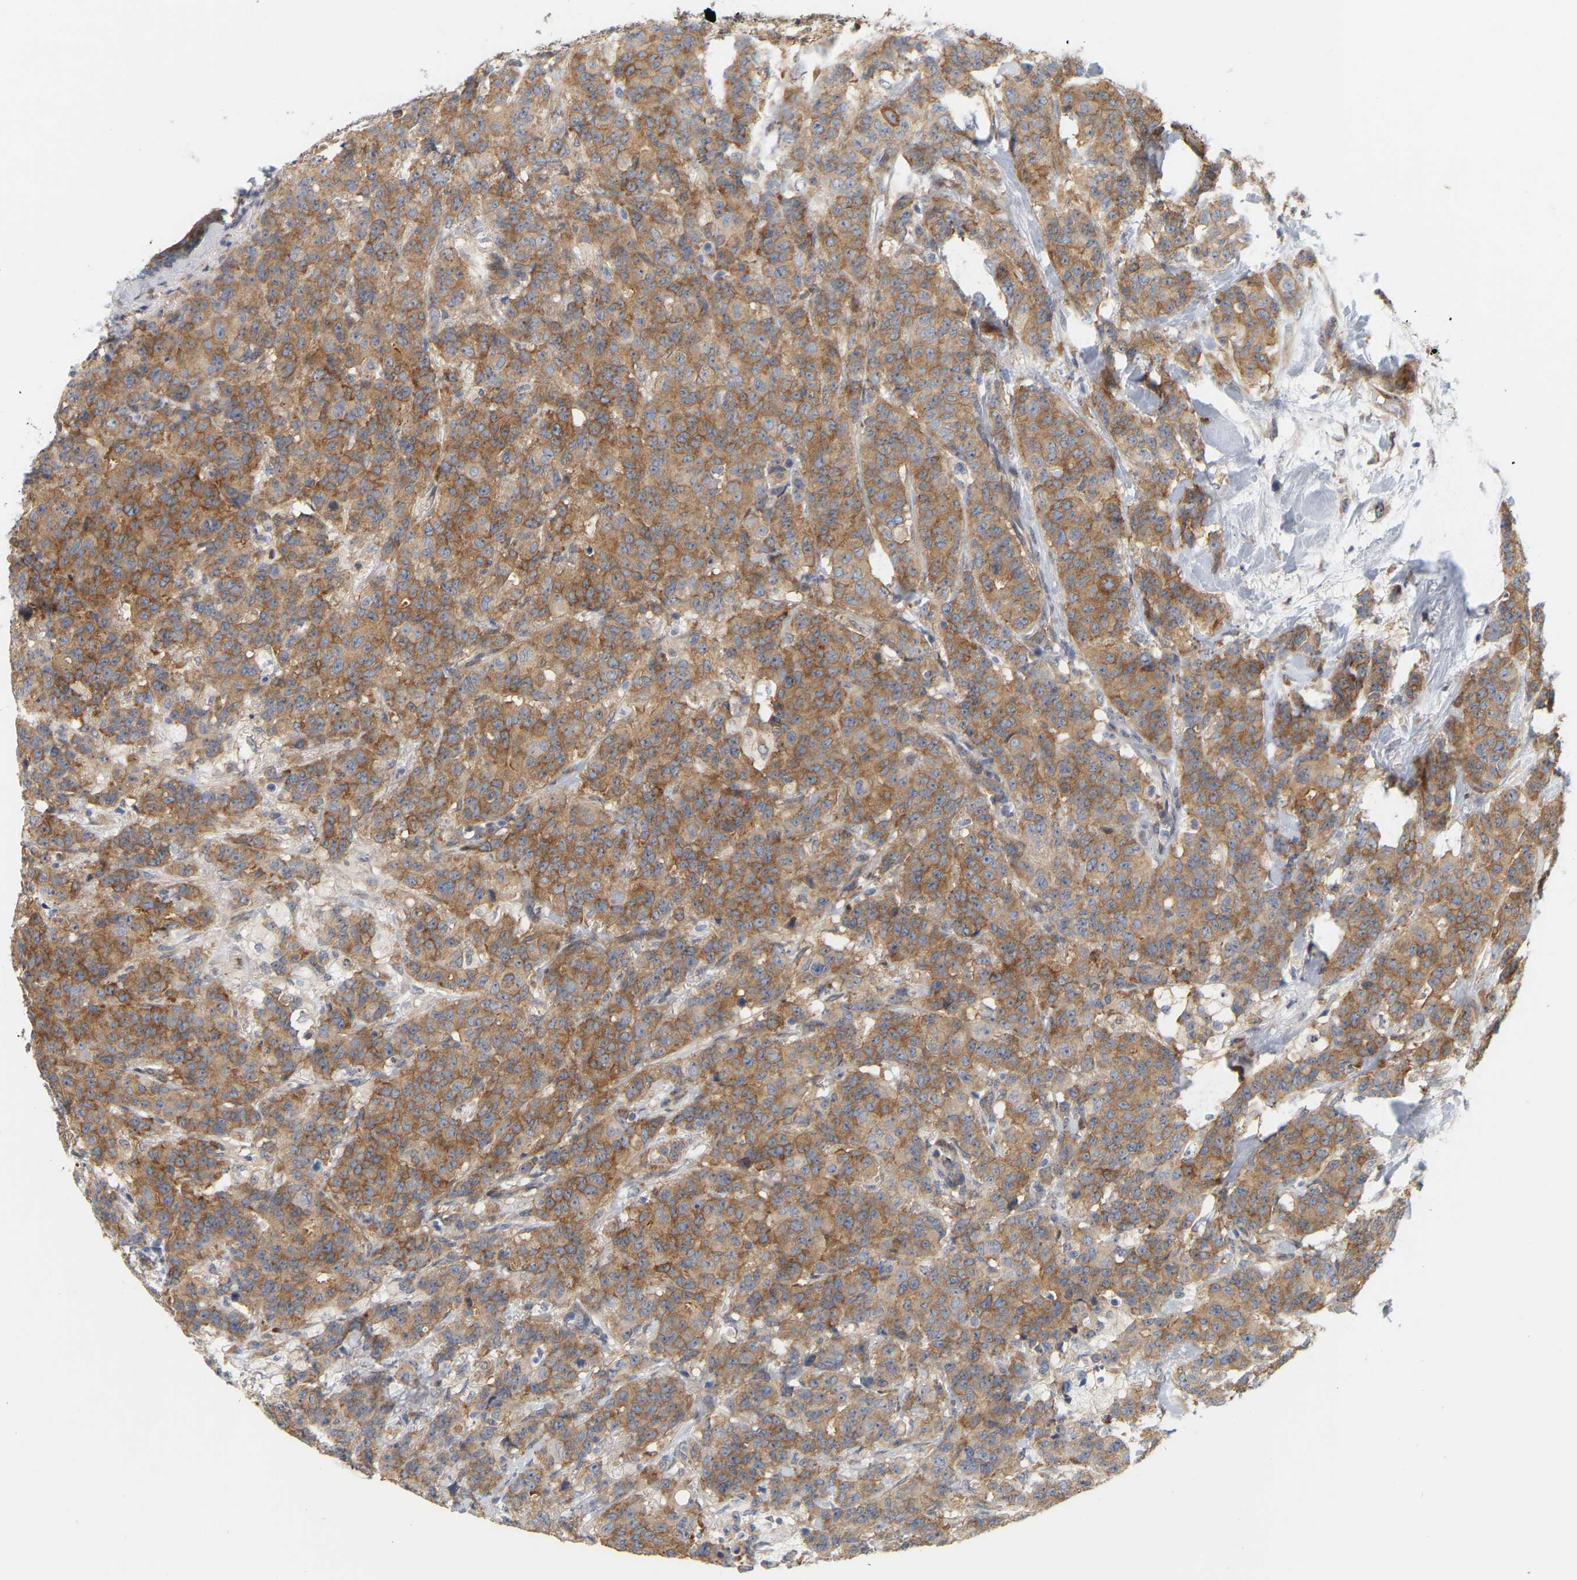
{"staining": {"intensity": "moderate", "quantity": ">75%", "location": "cytoplasmic/membranous"}, "tissue": "breast cancer", "cell_type": "Tumor cells", "image_type": "cancer", "snomed": [{"axis": "morphology", "description": "Normal tissue, NOS"}, {"axis": "morphology", "description": "Duct carcinoma"}, {"axis": "topography", "description": "Breast"}], "caption": "A photomicrograph showing moderate cytoplasmic/membranous positivity in approximately >75% of tumor cells in breast cancer, as visualized by brown immunohistochemical staining.", "gene": "RAPH1", "patient": {"sex": "female", "age": 40}}